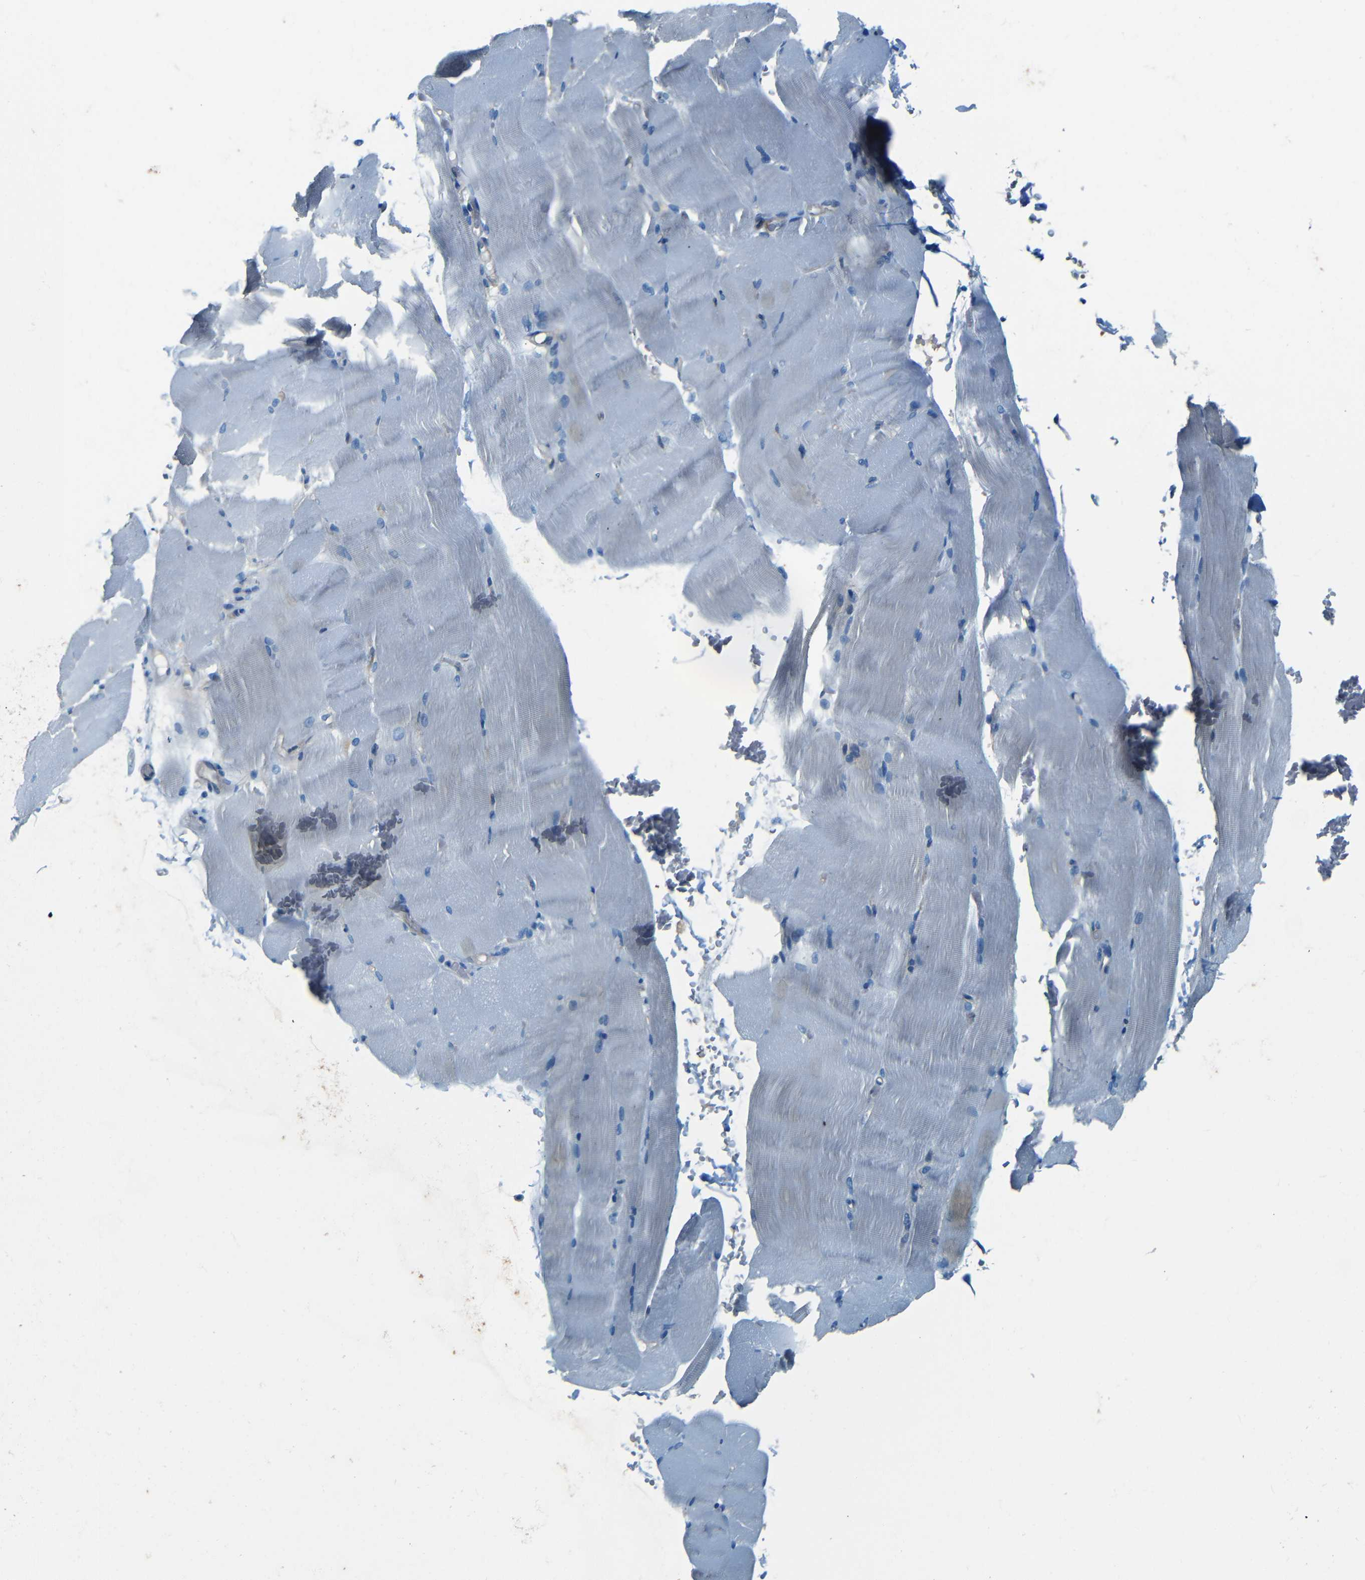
{"staining": {"intensity": "negative", "quantity": "none", "location": "none"}, "tissue": "skeletal muscle", "cell_type": "Myocytes", "image_type": "normal", "snomed": [{"axis": "morphology", "description": "Normal tissue, NOS"}, {"axis": "topography", "description": "Skeletal muscle"}, {"axis": "topography", "description": "Parathyroid gland"}], "caption": "A micrograph of human skeletal muscle is negative for staining in myocytes.", "gene": "MAP2", "patient": {"sex": "female", "age": 37}}